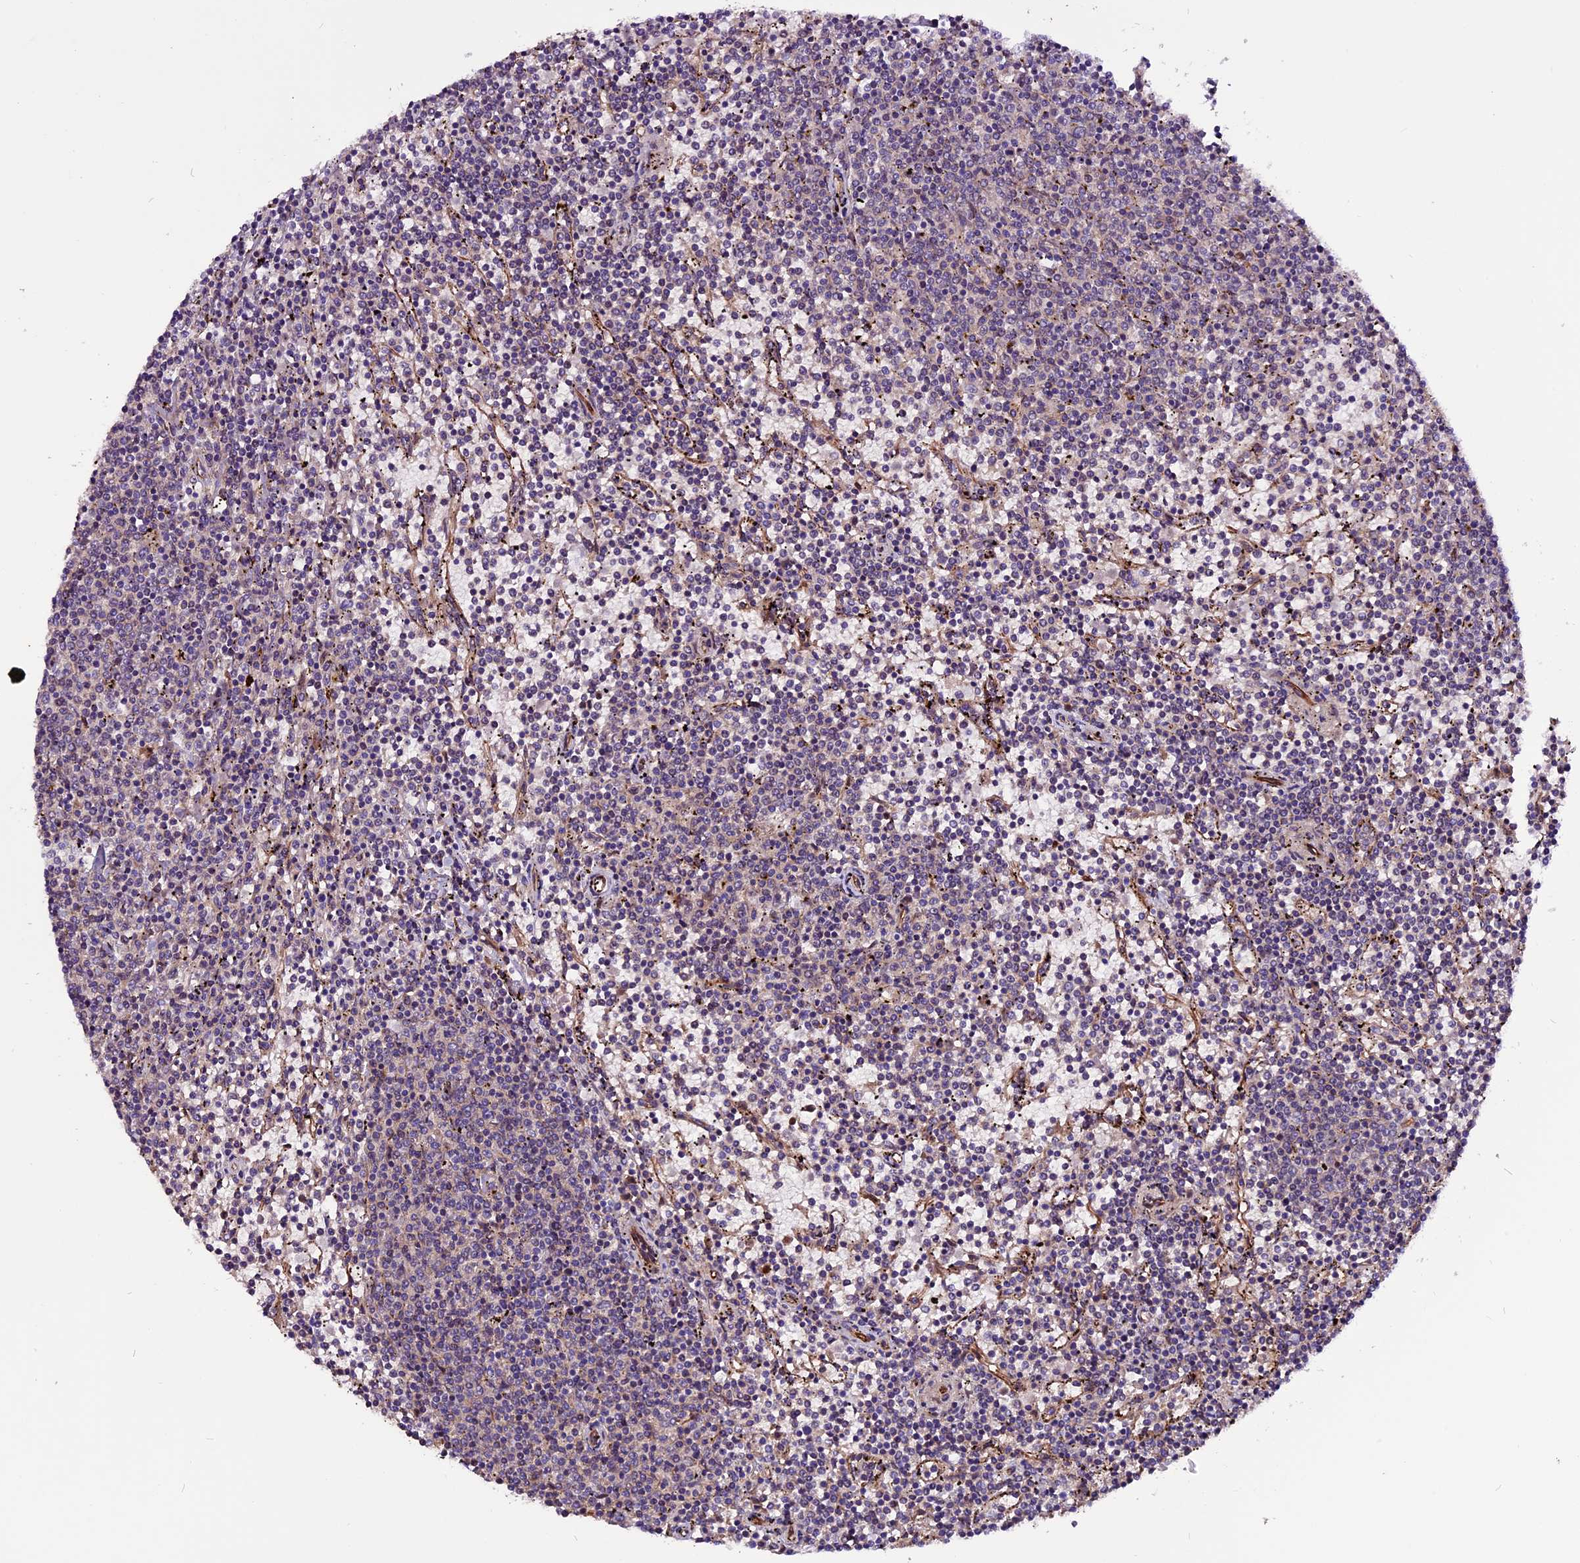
{"staining": {"intensity": "weak", "quantity": "<25%", "location": "cytoplasmic/membranous"}, "tissue": "lymphoma", "cell_type": "Tumor cells", "image_type": "cancer", "snomed": [{"axis": "morphology", "description": "Malignant lymphoma, non-Hodgkin's type, Low grade"}, {"axis": "topography", "description": "Spleen"}], "caption": "Protein analysis of malignant lymphoma, non-Hodgkin's type (low-grade) shows no significant positivity in tumor cells. (DAB (3,3'-diaminobenzidine) immunohistochemistry (IHC) visualized using brightfield microscopy, high magnification).", "gene": "RINL", "patient": {"sex": "female", "age": 50}}